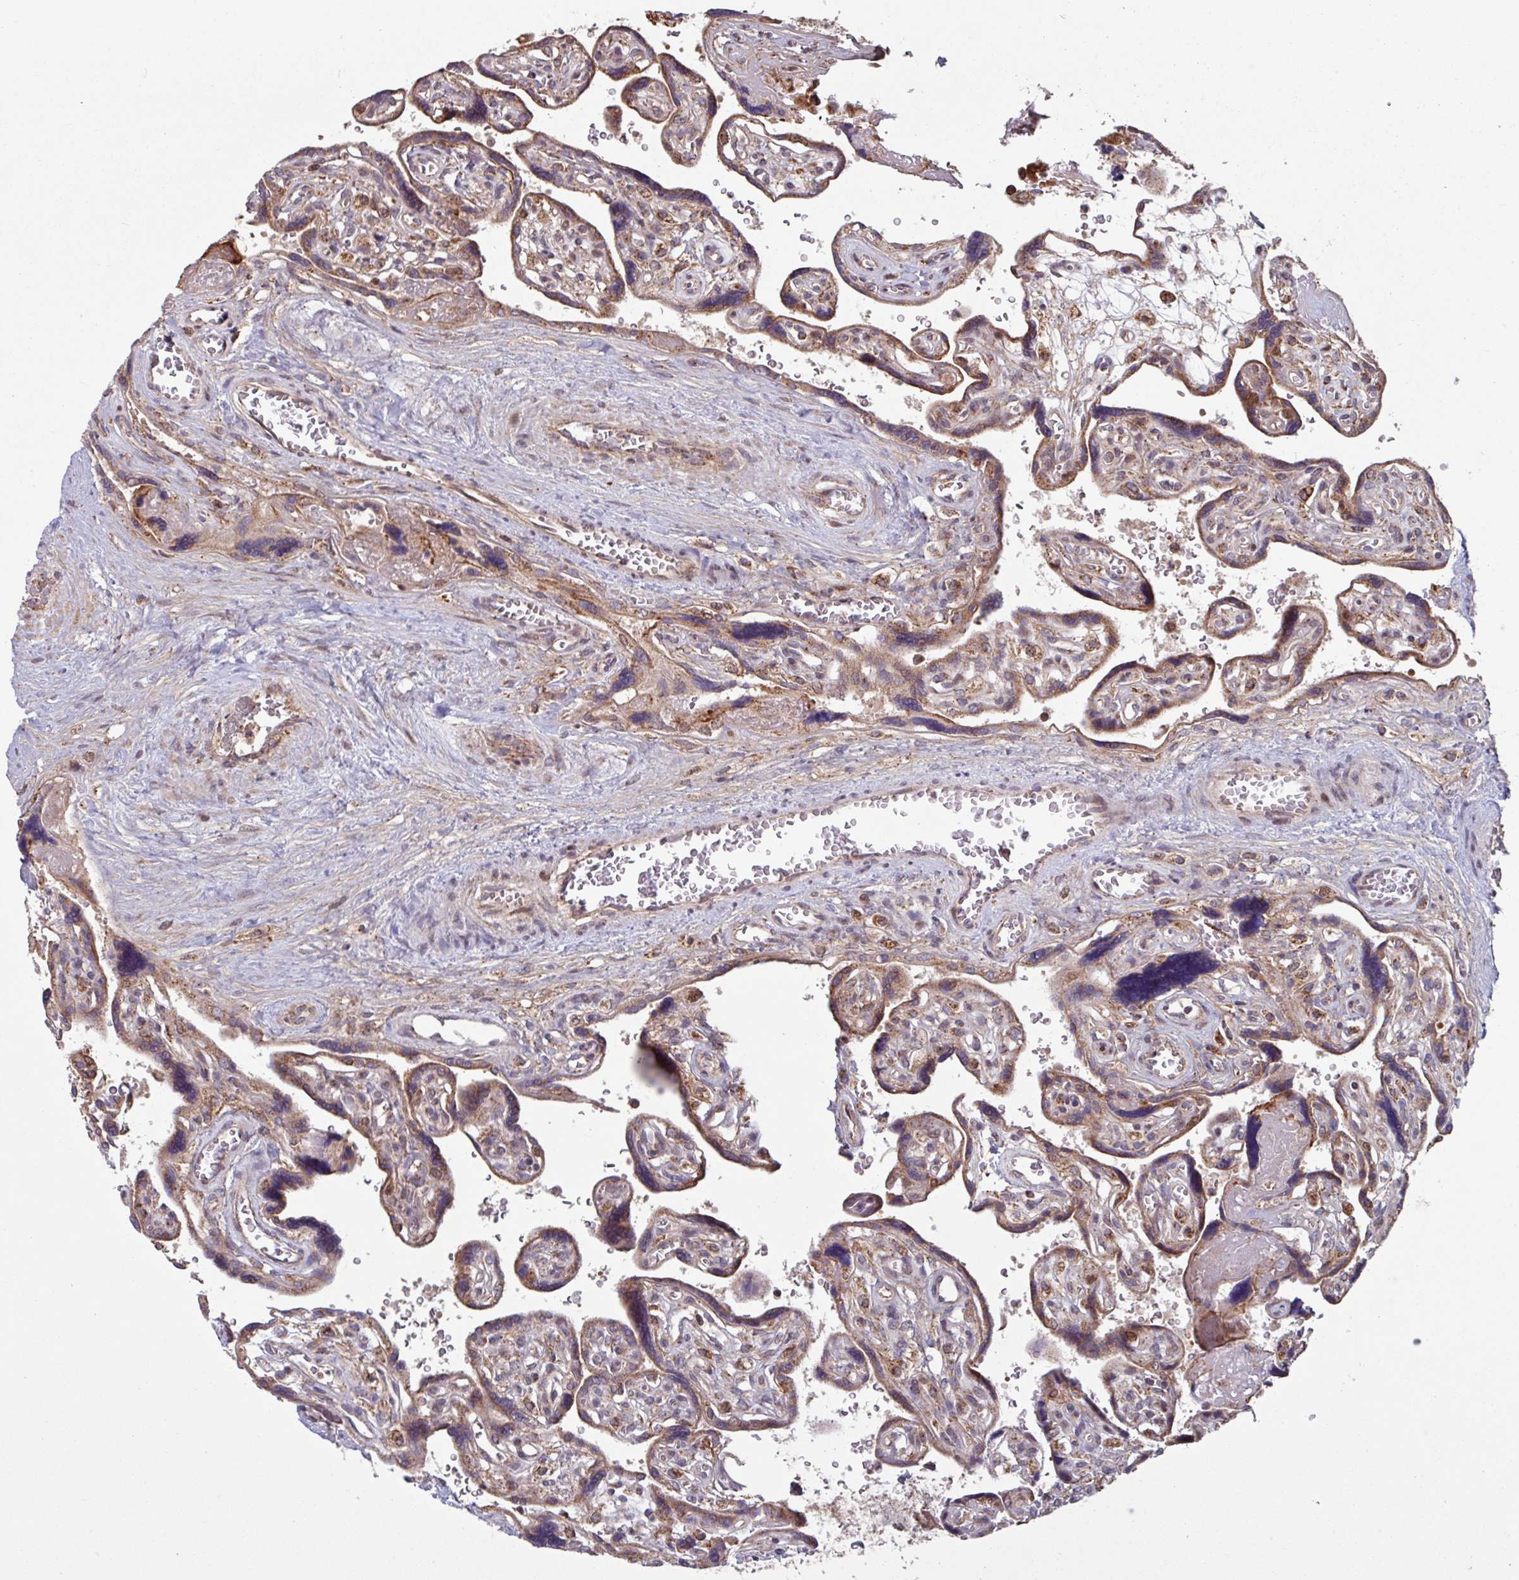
{"staining": {"intensity": "moderate", "quantity": "25%-75%", "location": "cytoplasmic/membranous,nuclear"}, "tissue": "placenta", "cell_type": "Decidual cells", "image_type": "normal", "snomed": [{"axis": "morphology", "description": "Normal tissue, NOS"}, {"axis": "topography", "description": "Placenta"}], "caption": "A photomicrograph of placenta stained for a protein shows moderate cytoplasmic/membranous,nuclear brown staining in decidual cells. The staining was performed using DAB (3,3'-diaminobenzidine) to visualize the protein expression in brown, while the nuclei were stained in blue with hematoxylin (Magnification: 20x).", "gene": "COX7C", "patient": {"sex": "female", "age": 39}}